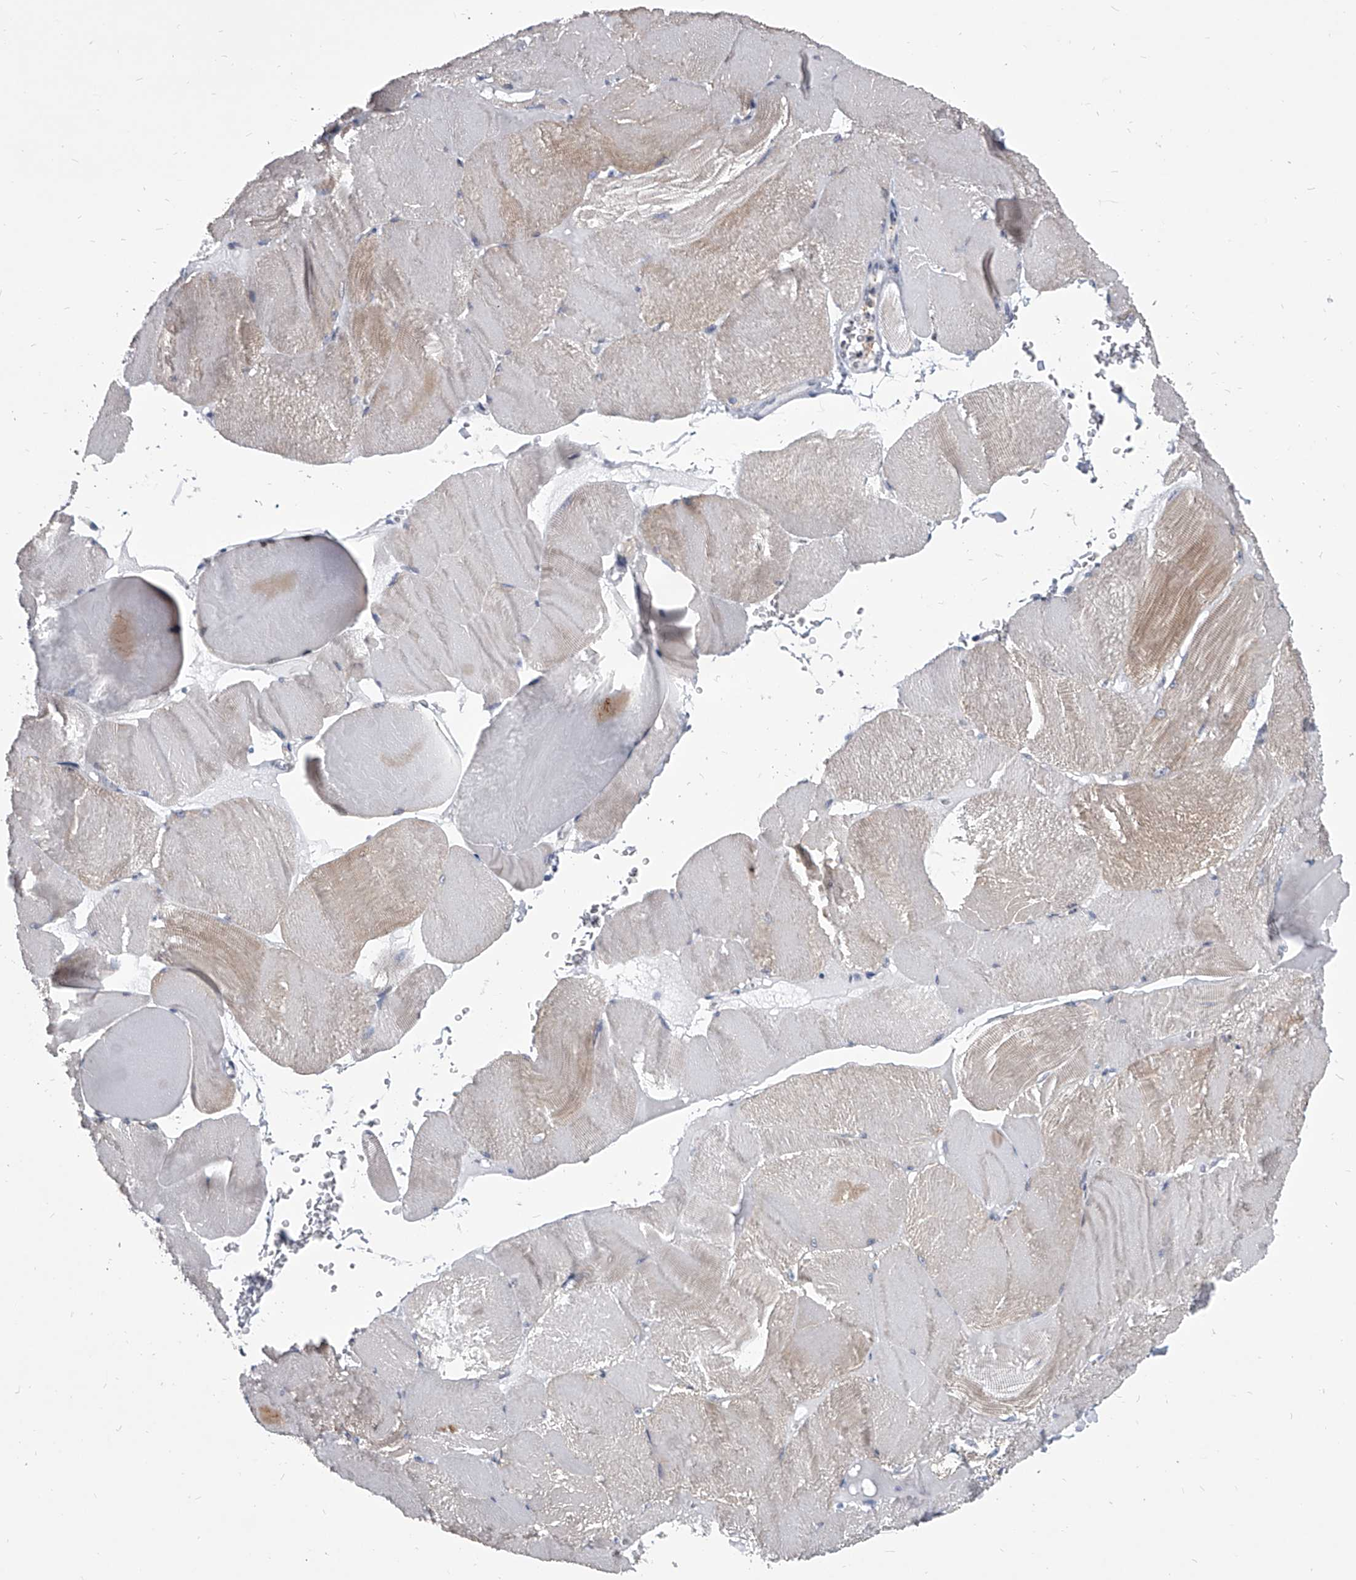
{"staining": {"intensity": "weak", "quantity": "<25%", "location": "cytoplasmic/membranous"}, "tissue": "skeletal muscle", "cell_type": "Myocytes", "image_type": "normal", "snomed": [{"axis": "morphology", "description": "Normal tissue, NOS"}, {"axis": "morphology", "description": "Basal cell carcinoma"}, {"axis": "topography", "description": "Skeletal muscle"}], "caption": "Myocytes are negative for protein expression in benign human skeletal muscle. (DAB (3,3'-diaminobenzidine) IHC, high magnification).", "gene": "EVA1C", "patient": {"sex": "female", "age": 64}}